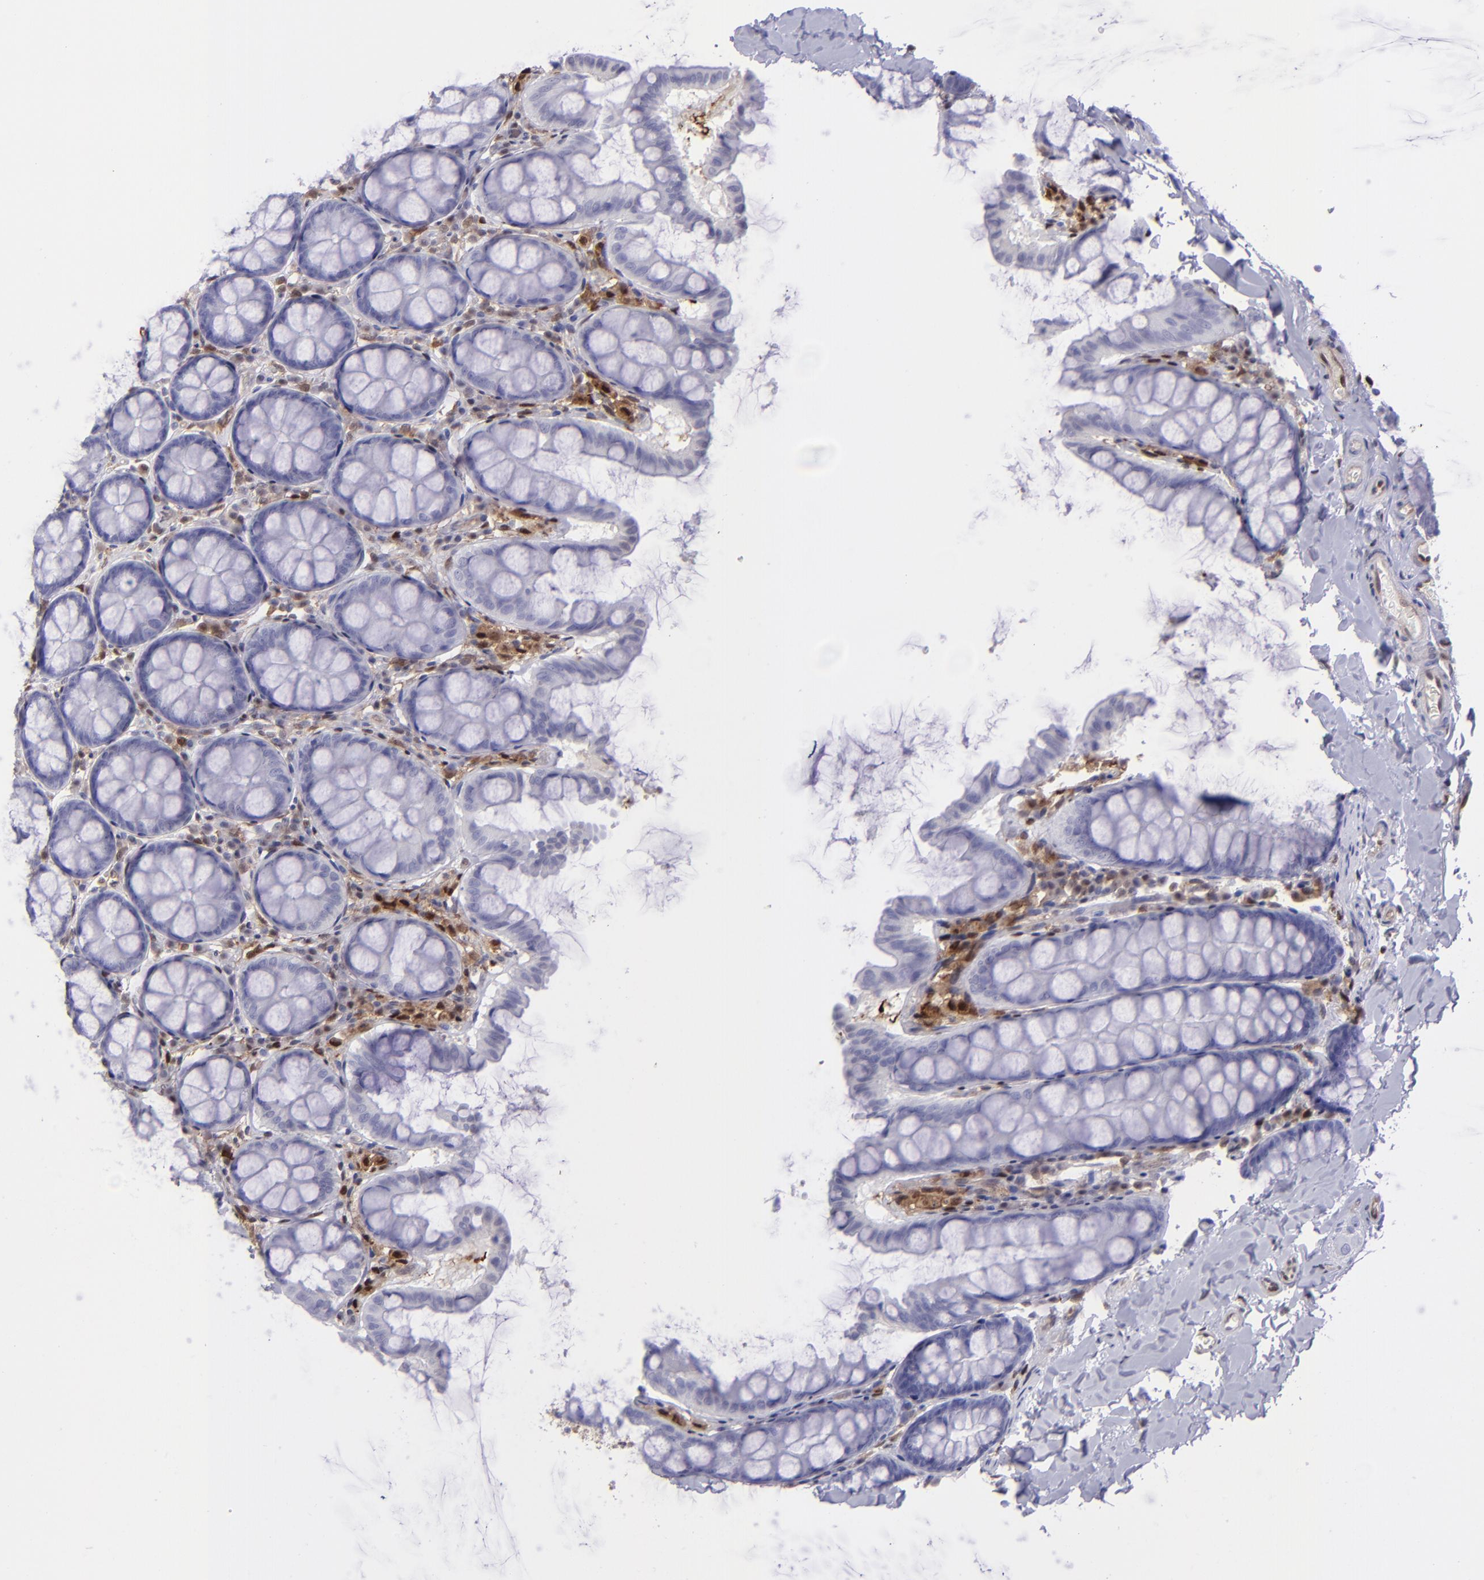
{"staining": {"intensity": "negative", "quantity": "none", "location": "none"}, "tissue": "colon", "cell_type": "Endothelial cells", "image_type": "normal", "snomed": [{"axis": "morphology", "description": "Normal tissue, NOS"}, {"axis": "topography", "description": "Colon"}], "caption": "This is an immunohistochemistry (IHC) photomicrograph of normal human colon. There is no expression in endothelial cells.", "gene": "TYMP", "patient": {"sex": "female", "age": 61}}